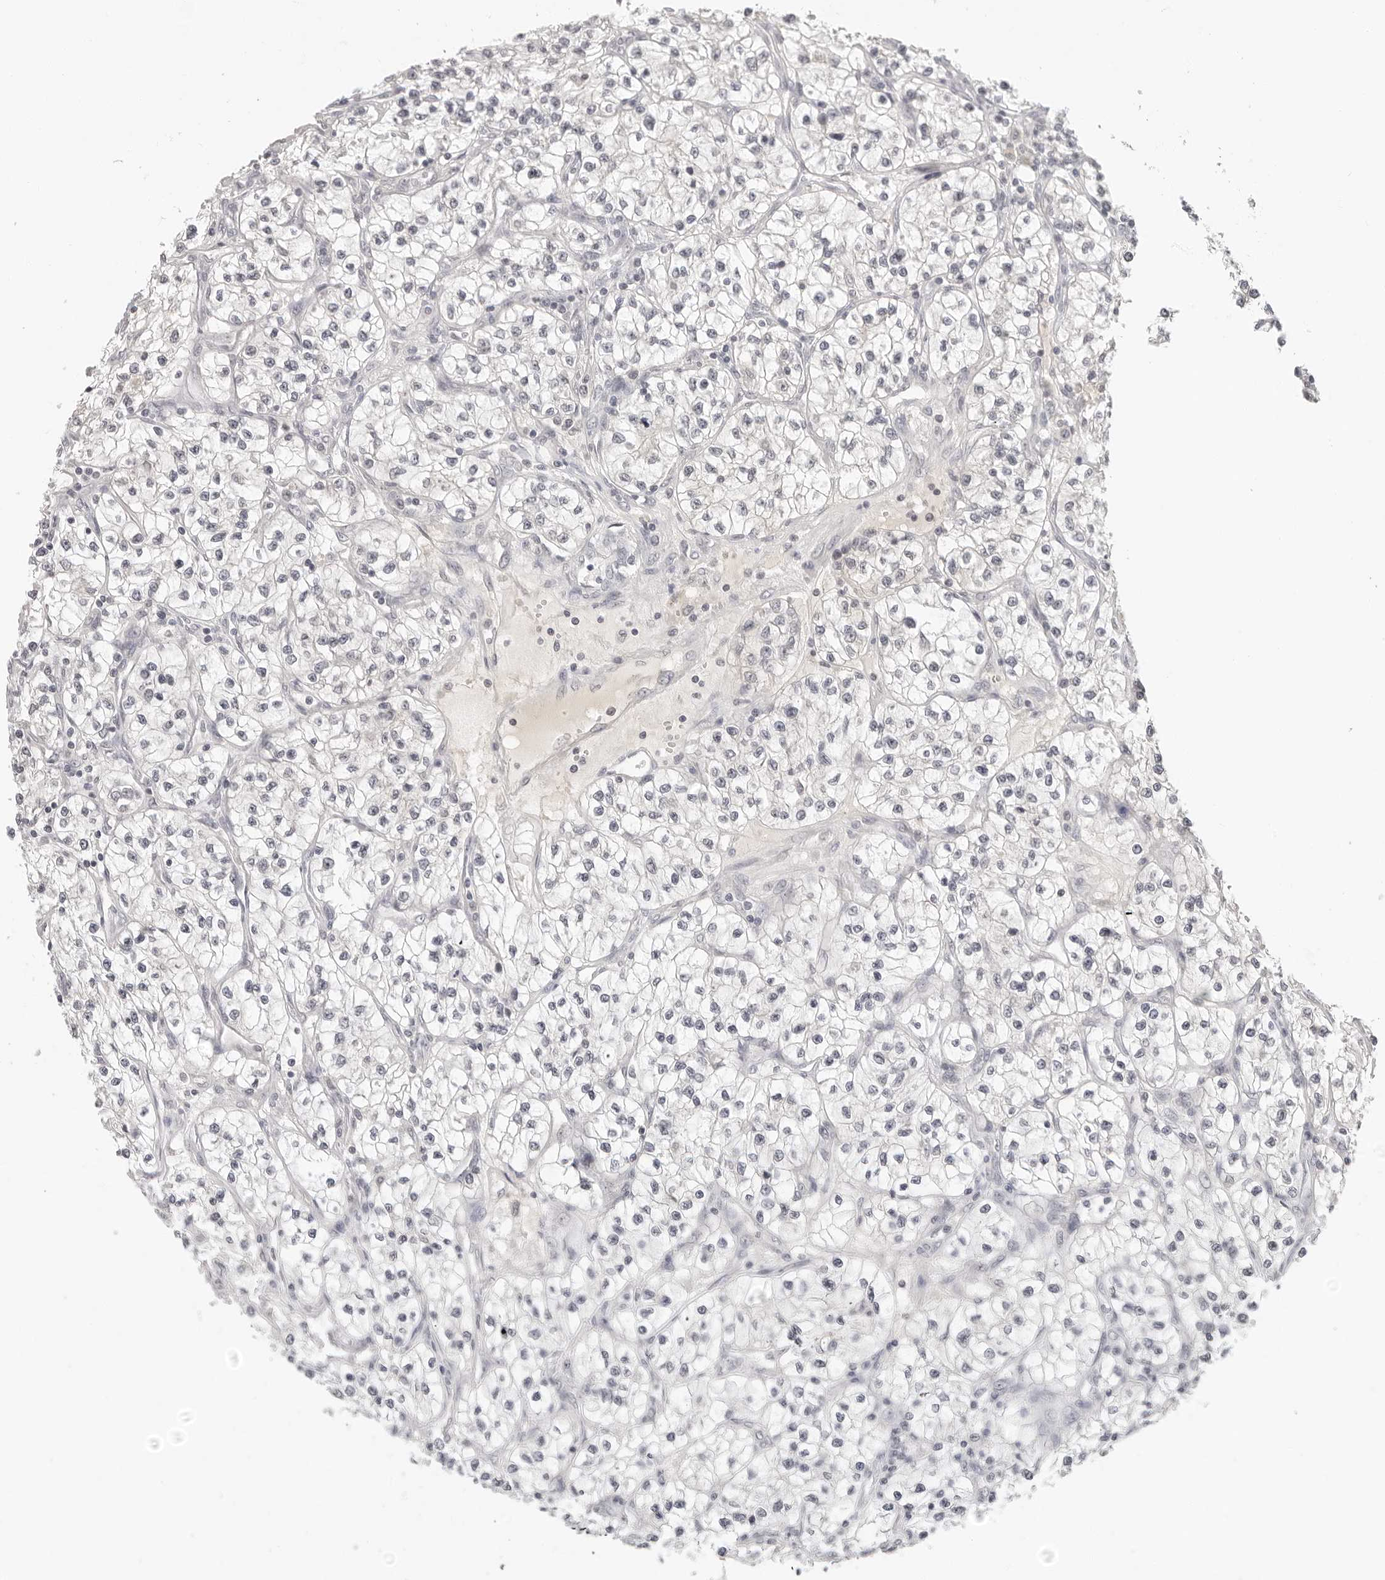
{"staining": {"intensity": "negative", "quantity": "none", "location": "none"}, "tissue": "renal cancer", "cell_type": "Tumor cells", "image_type": "cancer", "snomed": [{"axis": "morphology", "description": "Adenocarcinoma, NOS"}, {"axis": "topography", "description": "Kidney"}], "caption": "Renal adenocarcinoma was stained to show a protein in brown. There is no significant staining in tumor cells.", "gene": "MSH6", "patient": {"sex": "female", "age": 57}}